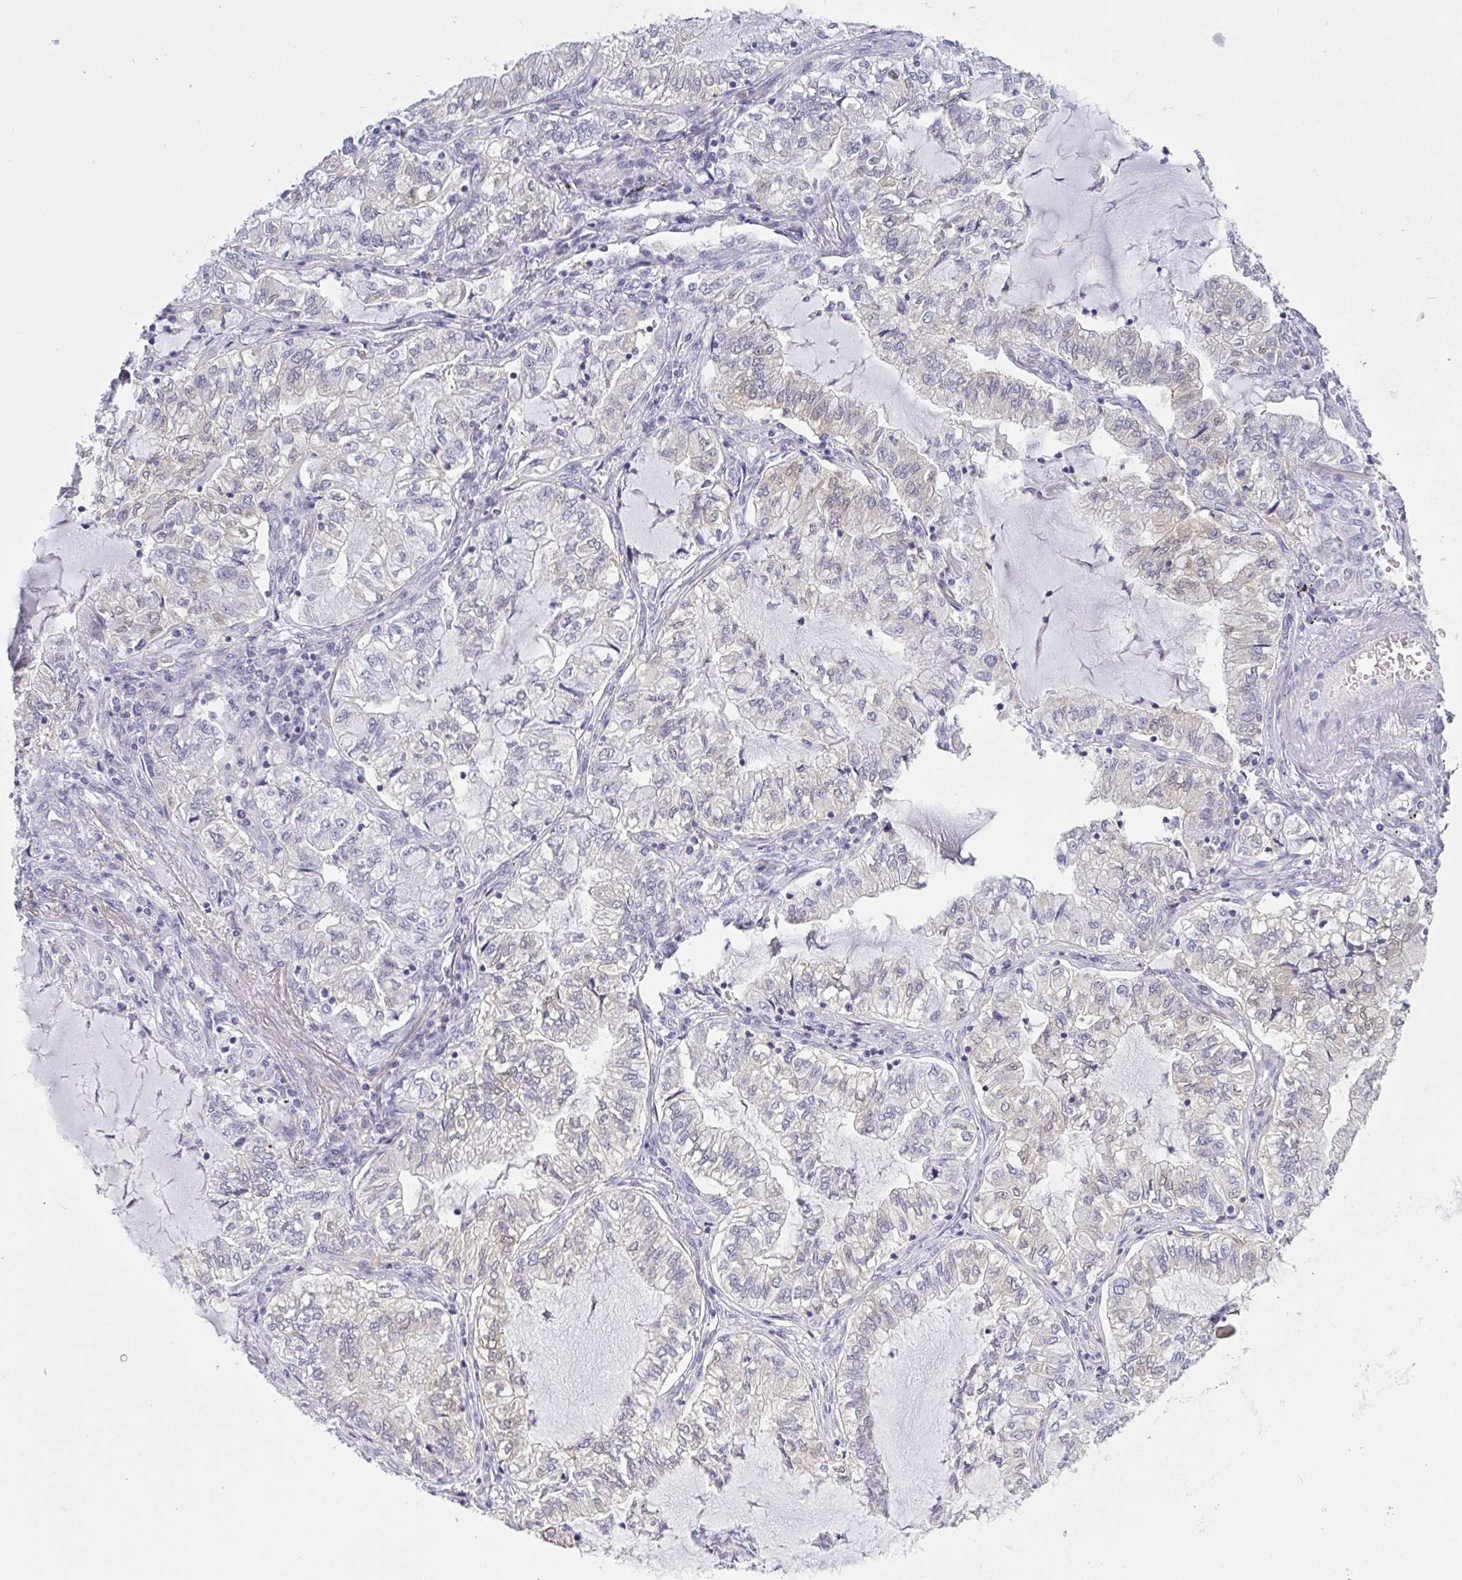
{"staining": {"intensity": "weak", "quantity": "<25%", "location": "cytoplasmic/membranous"}, "tissue": "lung cancer", "cell_type": "Tumor cells", "image_type": "cancer", "snomed": [{"axis": "morphology", "description": "Adenocarcinoma, NOS"}, {"axis": "topography", "description": "Lymph node"}, {"axis": "topography", "description": "Lung"}], "caption": "Tumor cells show no significant protein positivity in lung adenocarcinoma.", "gene": "GSDMB", "patient": {"sex": "male", "age": 66}}